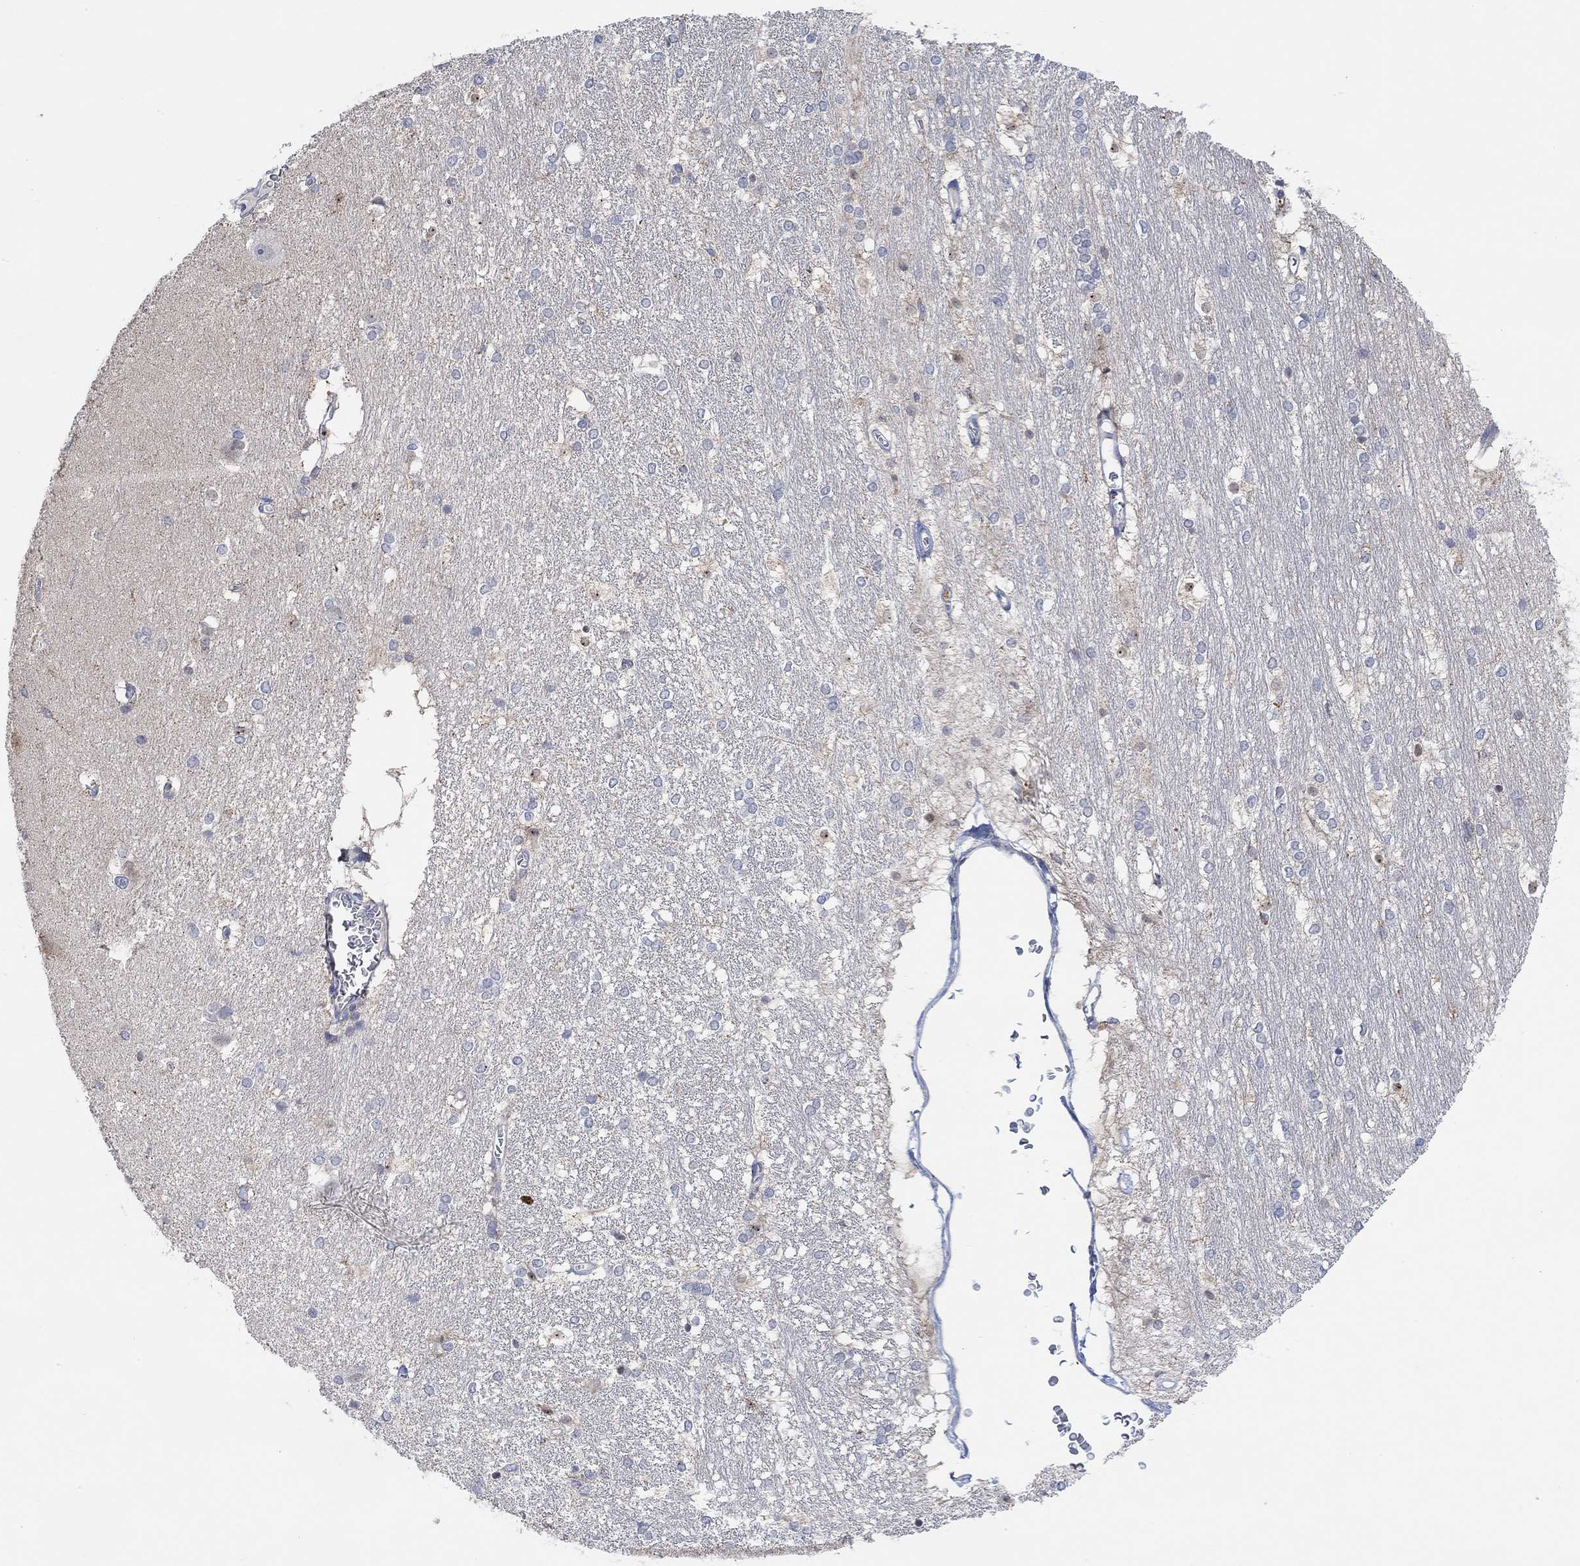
{"staining": {"intensity": "negative", "quantity": "none", "location": "none"}, "tissue": "hippocampus", "cell_type": "Glial cells", "image_type": "normal", "snomed": [{"axis": "morphology", "description": "Normal tissue, NOS"}, {"axis": "topography", "description": "Cerebral cortex"}, {"axis": "topography", "description": "Hippocampus"}], "caption": "An image of hippocampus stained for a protein reveals no brown staining in glial cells. Nuclei are stained in blue.", "gene": "PMFBP1", "patient": {"sex": "female", "age": 19}}